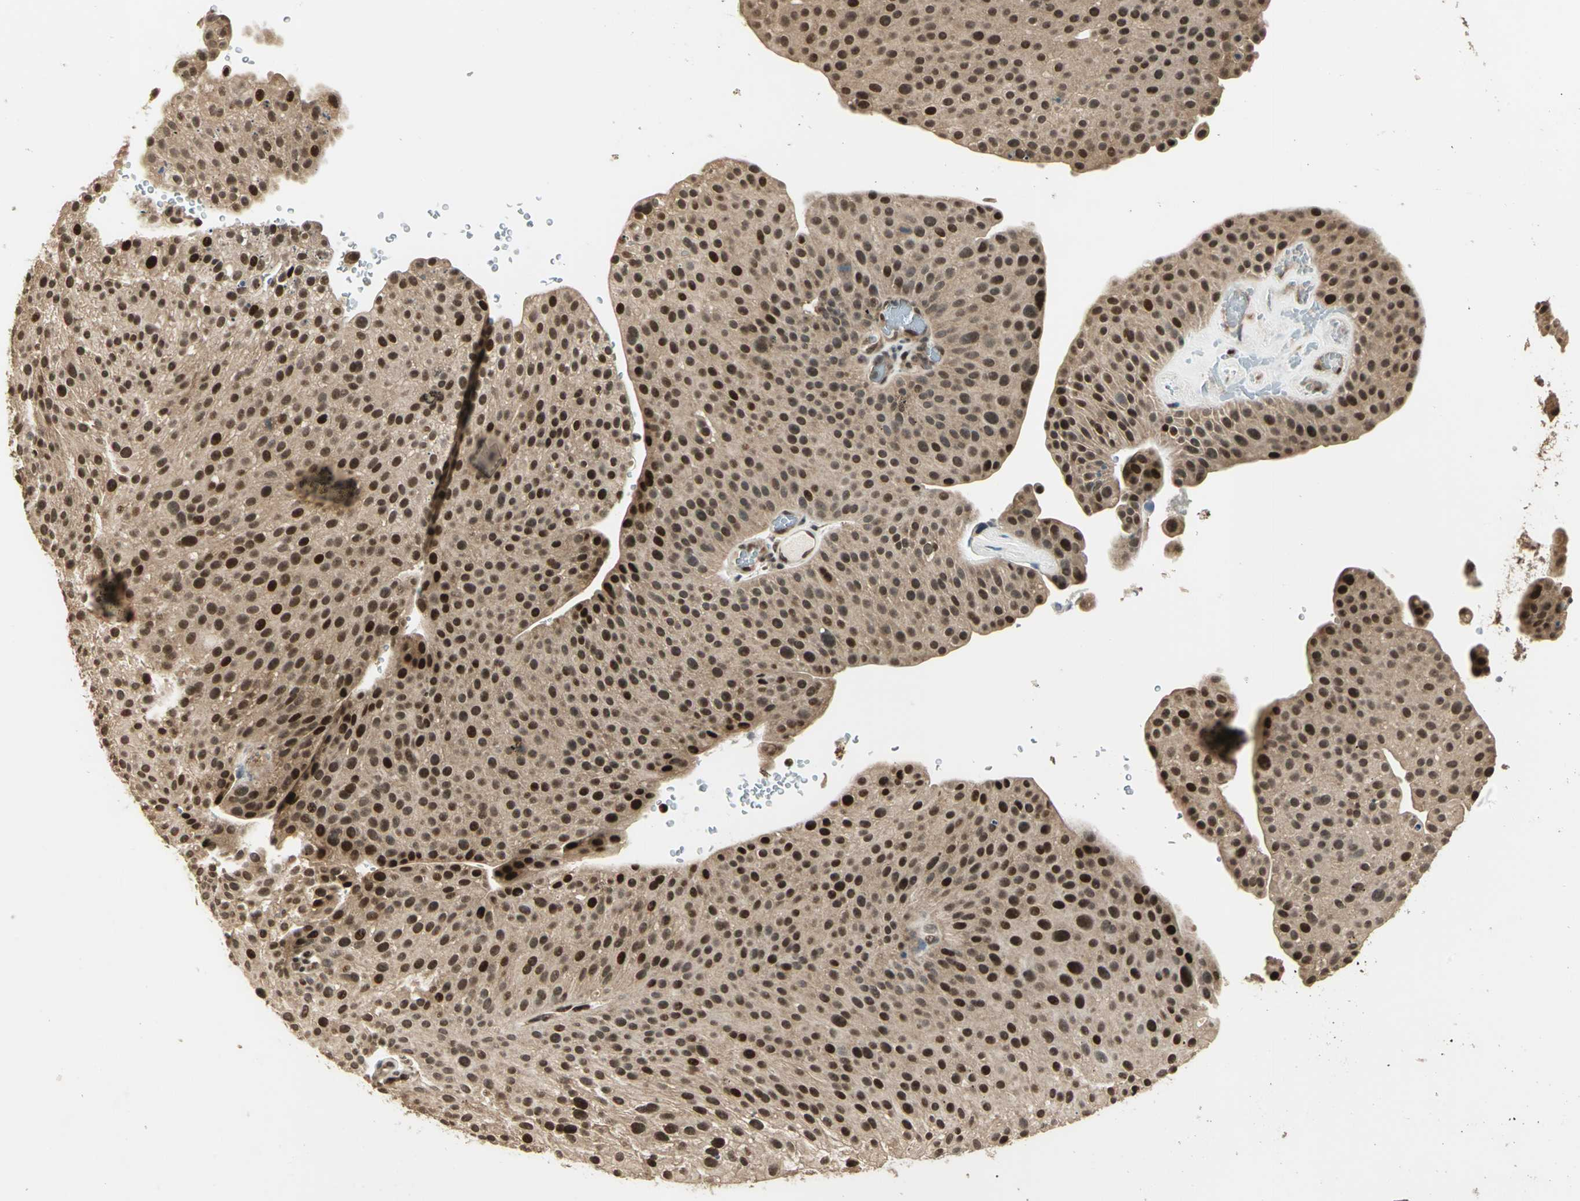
{"staining": {"intensity": "moderate", "quantity": ">75%", "location": "cytoplasmic/membranous,nuclear"}, "tissue": "urothelial cancer", "cell_type": "Tumor cells", "image_type": "cancer", "snomed": [{"axis": "morphology", "description": "Urothelial carcinoma, Low grade"}, {"axis": "topography", "description": "Smooth muscle"}, {"axis": "topography", "description": "Urinary bladder"}], "caption": "Human urothelial cancer stained with a brown dye demonstrates moderate cytoplasmic/membranous and nuclear positive expression in about >75% of tumor cells.", "gene": "PSMC3", "patient": {"sex": "male", "age": 60}}